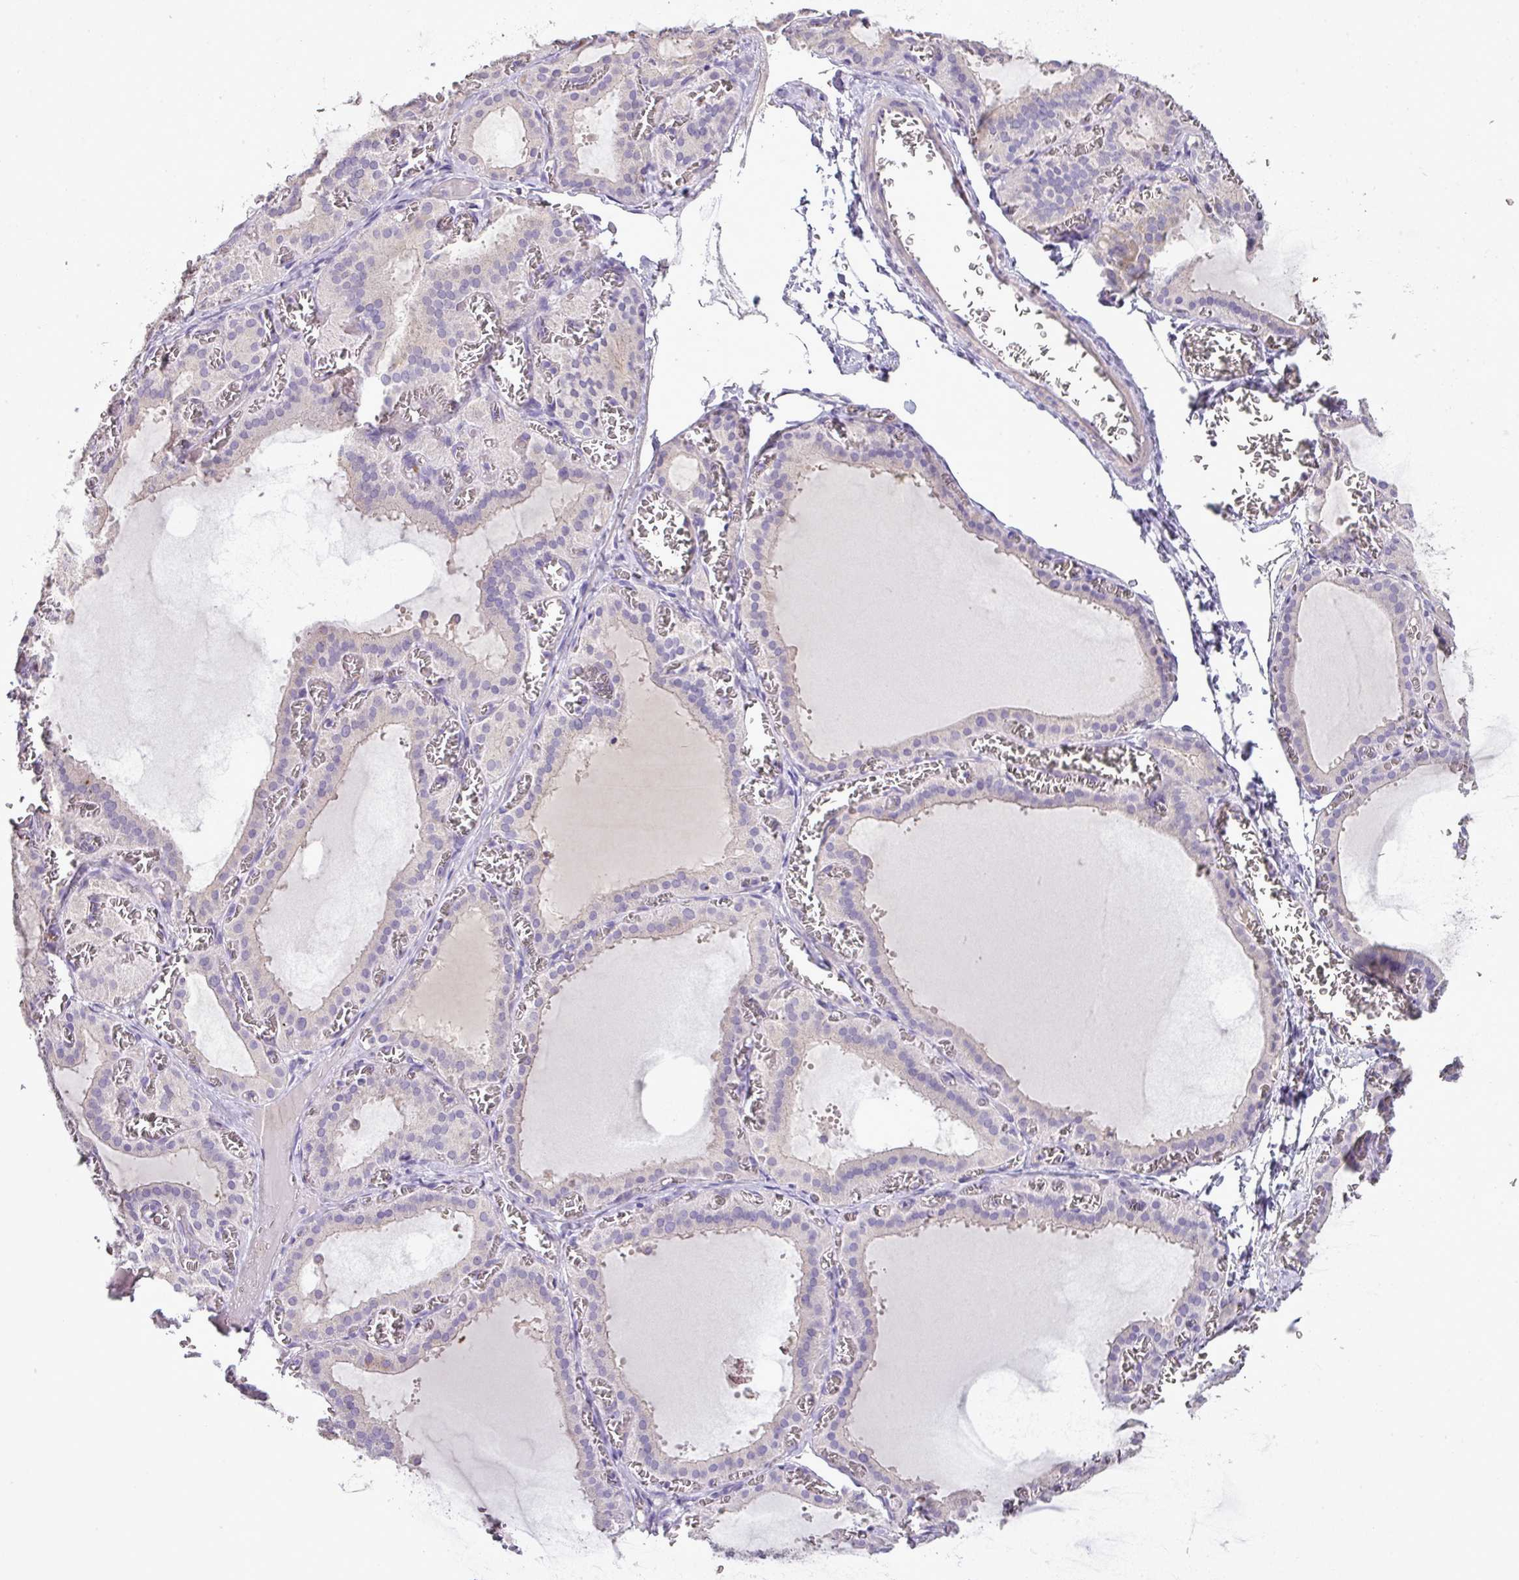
{"staining": {"intensity": "weak", "quantity": "25%-75%", "location": "cytoplasmic/membranous"}, "tissue": "thyroid gland", "cell_type": "Glandular cells", "image_type": "normal", "snomed": [{"axis": "morphology", "description": "Normal tissue, NOS"}, {"axis": "topography", "description": "Thyroid gland"}], "caption": "Immunohistochemistry (IHC) staining of normal thyroid gland, which reveals low levels of weak cytoplasmic/membranous expression in about 25%-75% of glandular cells indicating weak cytoplasmic/membranous protein expression. The staining was performed using DAB (3,3'-diaminobenzidine) (brown) for protein detection and nuclei were counterstained in hematoxylin (blue).", "gene": "BRINP2", "patient": {"sex": "female", "age": 30}}